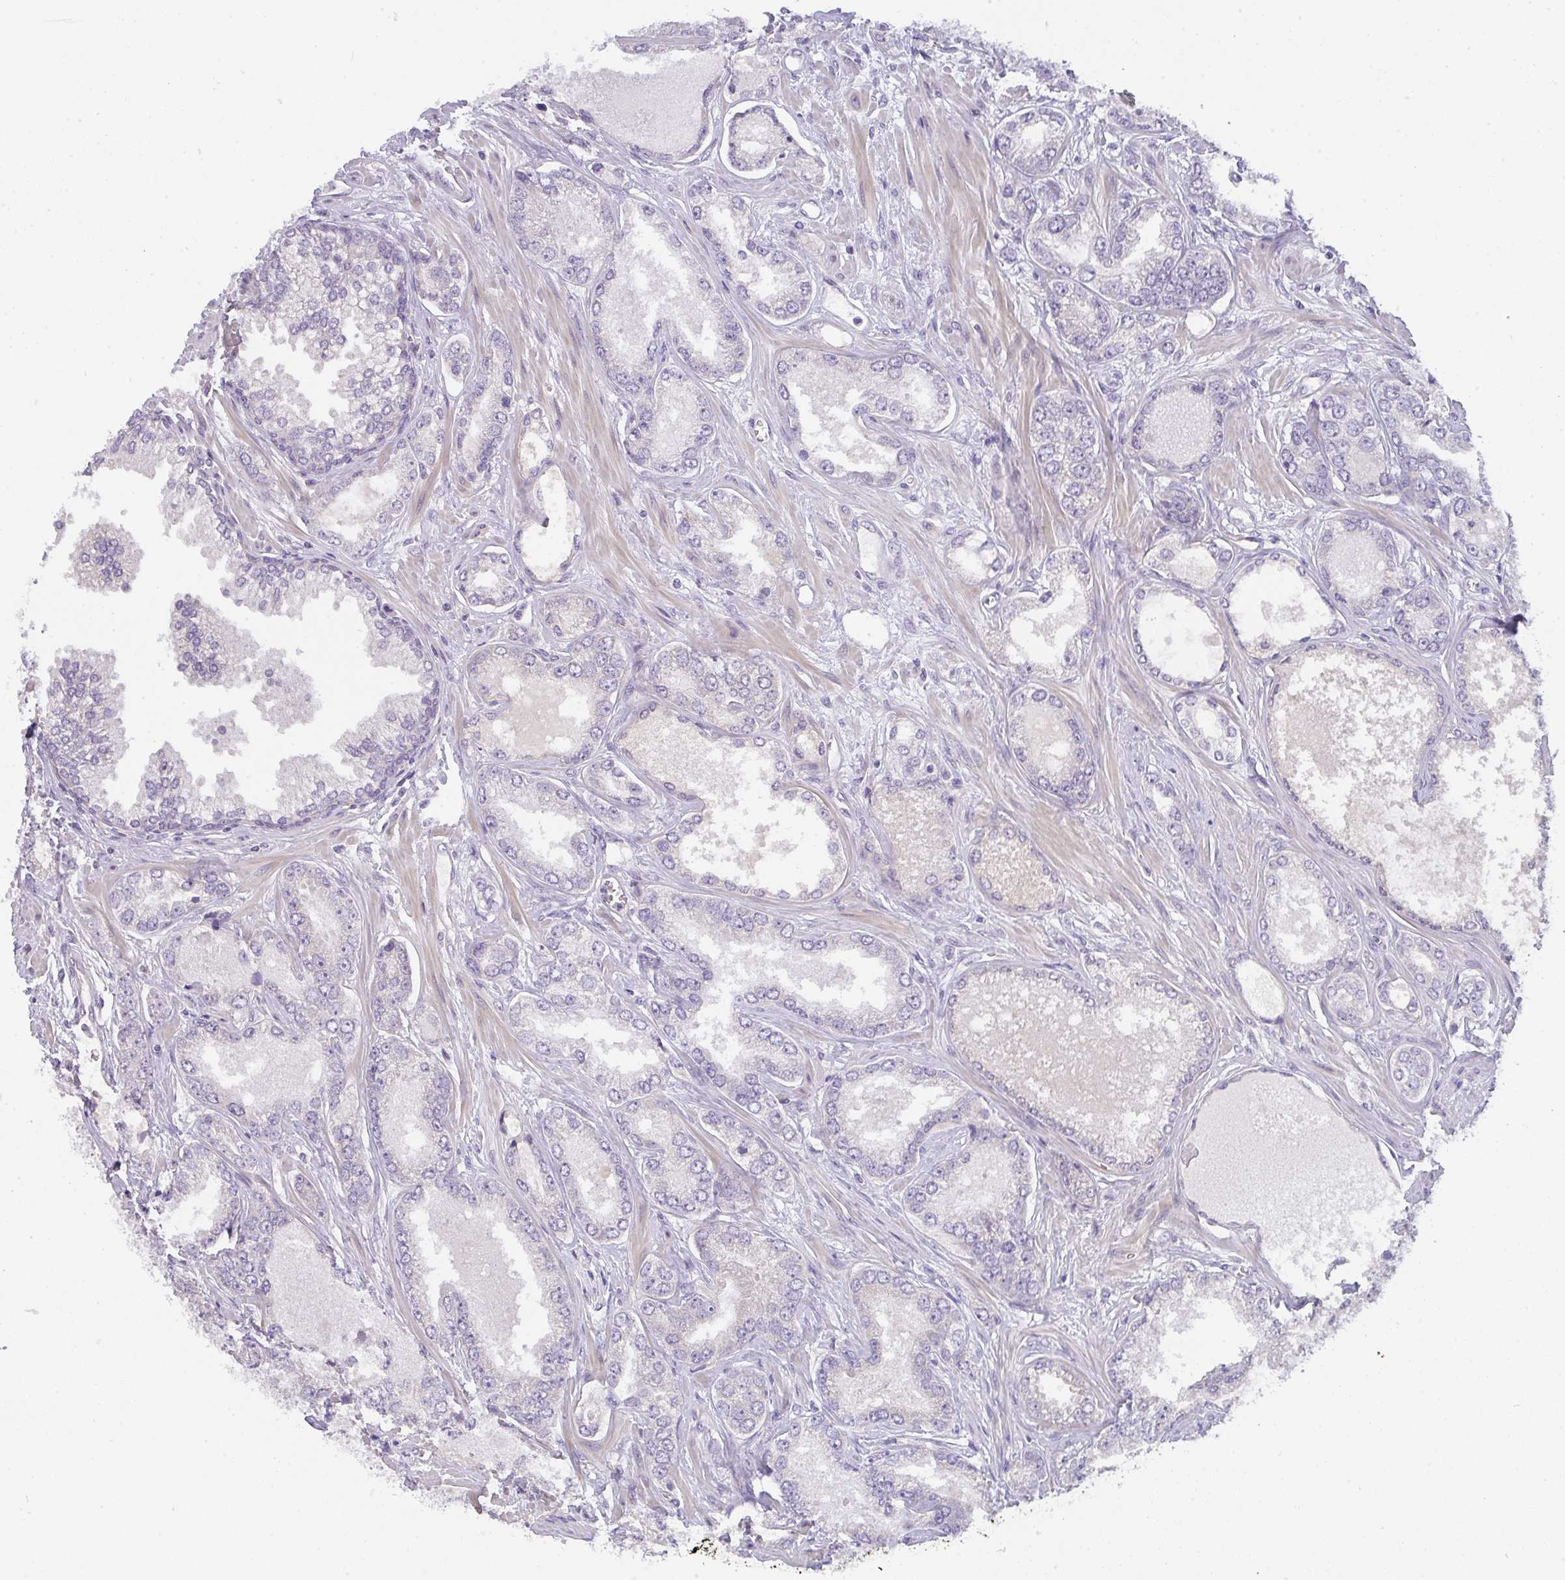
{"staining": {"intensity": "negative", "quantity": "none", "location": "none"}, "tissue": "prostate cancer", "cell_type": "Tumor cells", "image_type": "cancer", "snomed": [{"axis": "morphology", "description": "Adenocarcinoma, Medium grade"}, {"axis": "topography", "description": "Prostate"}], "caption": "DAB (3,3'-diaminobenzidine) immunohistochemical staining of human medium-grade adenocarcinoma (prostate) demonstrates no significant positivity in tumor cells.", "gene": "FILIP1", "patient": {"sex": "male", "age": 57}}